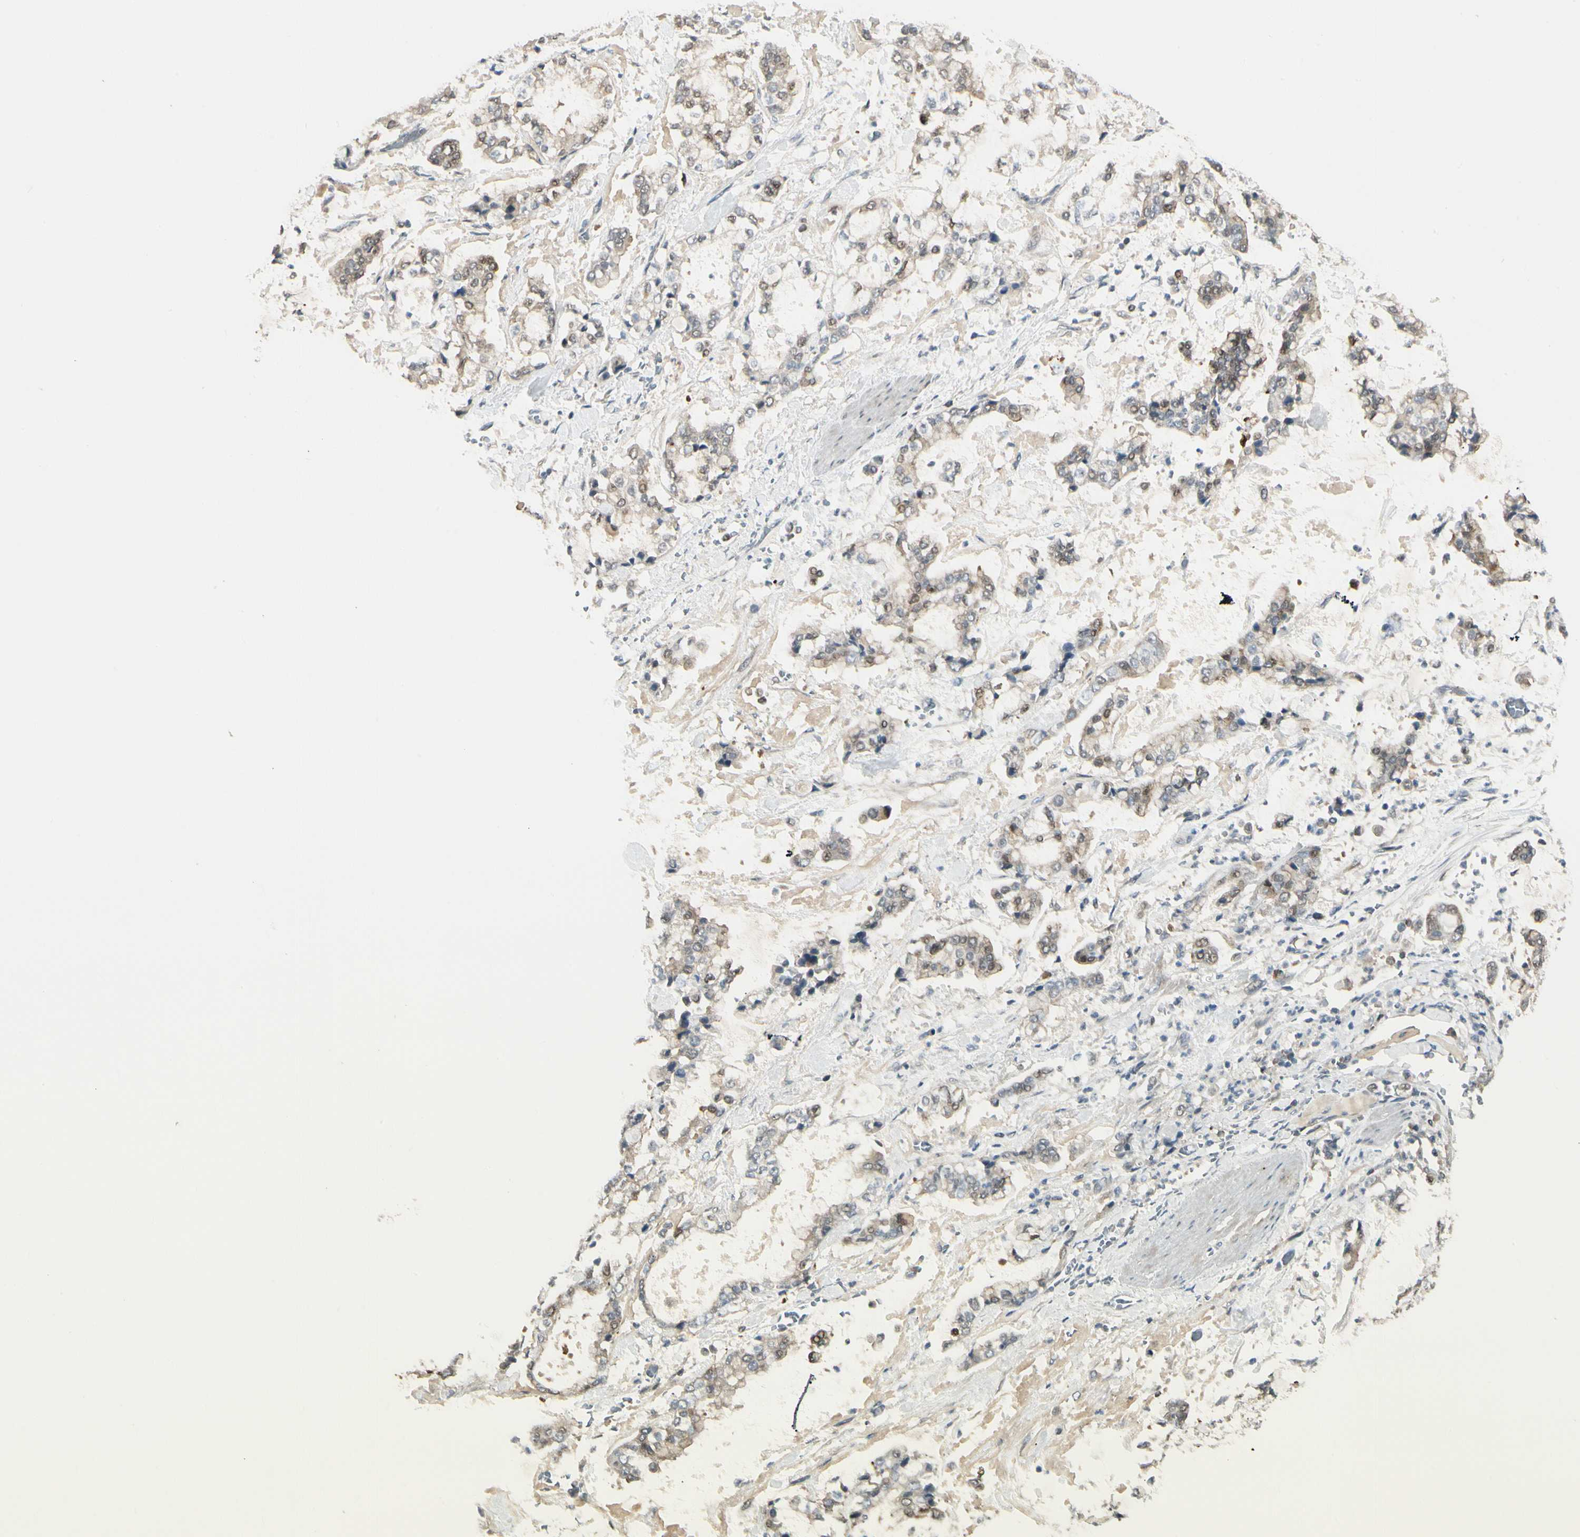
{"staining": {"intensity": "moderate", "quantity": "25%-75%", "location": "cytoplasmic/membranous,nuclear"}, "tissue": "stomach cancer", "cell_type": "Tumor cells", "image_type": "cancer", "snomed": [{"axis": "morphology", "description": "Normal tissue, NOS"}, {"axis": "morphology", "description": "Adenocarcinoma, NOS"}, {"axis": "topography", "description": "Stomach, upper"}, {"axis": "topography", "description": "Stomach"}], "caption": "High-magnification brightfield microscopy of stomach cancer stained with DAB (3,3'-diaminobenzidine) (brown) and counterstained with hematoxylin (blue). tumor cells exhibit moderate cytoplasmic/membranous and nuclear expression is identified in about25%-75% of cells.", "gene": "EVC", "patient": {"sex": "male", "age": 76}}